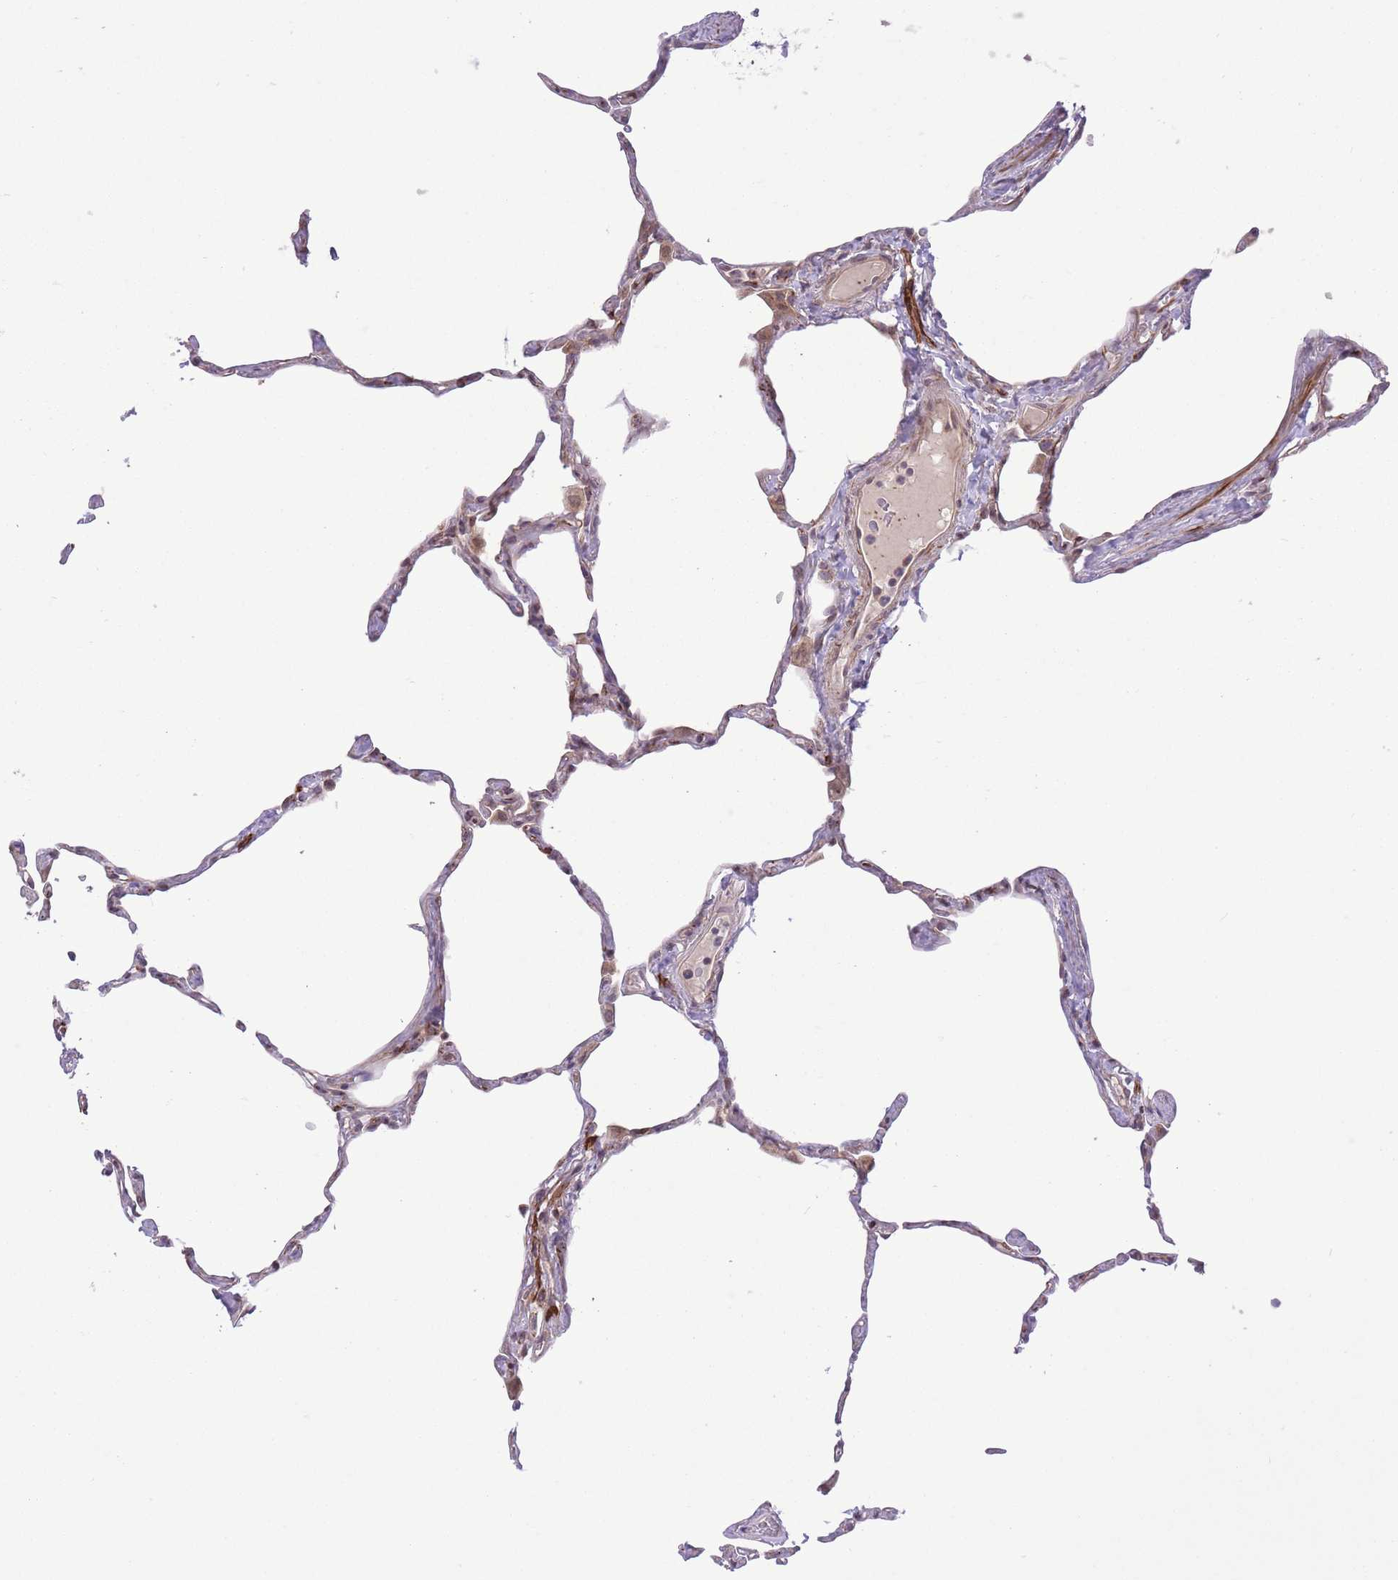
{"staining": {"intensity": "weak", "quantity": "25%-75%", "location": "cytoplasmic/membranous"}, "tissue": "lung", "cell_type": "Alveolar cells", "image_type": "normal", "snomed": [{"axis": "morphology", "description": "Normal tissue, NOS"}, {"axis": "topography", "description": "Lung"}], "caption": "Immunohistochemistry (IHC) image of normal lung stained for a protein (brown), which reveals low levels of weak cytoplasmic/membranous expression in about 25%-75% of alveolar cells.", "gene": "ZBED5", "patient": {"sex": "male", "age": 65}}